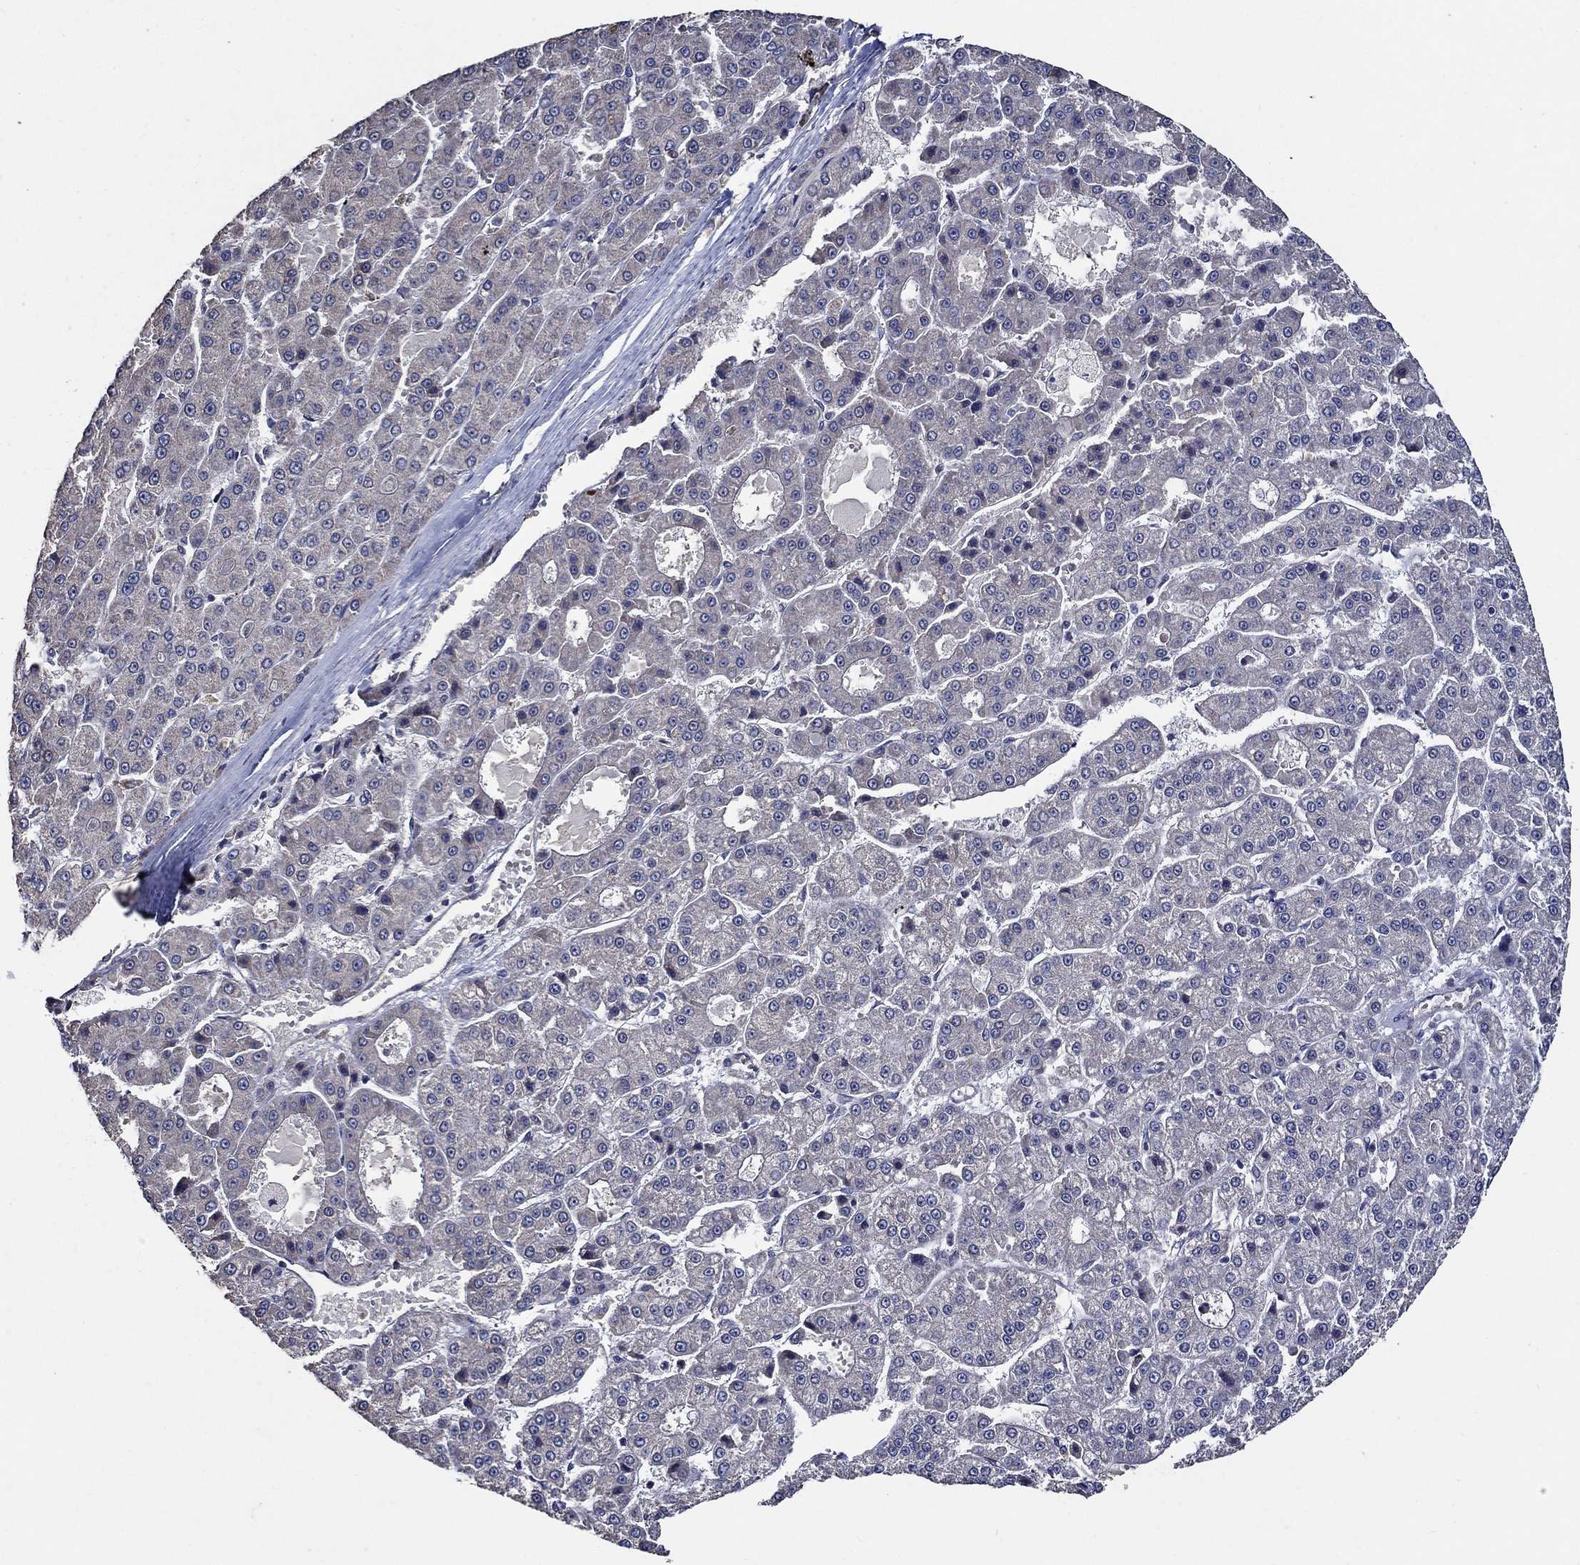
{"staining": {"intensity": "negative", "quantity": "none", "location": "none"}, "tissue": "liver cancer", "cell_type": "Tumor cells", "image_type": "cancer", "snomed": [{"axis": "morphology", "description": "Carcinoma, Hepatocellular, NOS"}, {"axis": "topography", "description": "Liver"}], "caption": "DAB (3,3'-diaminobenzidine) immunohistochemical staining of liver cancer reveals no significant staining in tumor cells.", "gene": "HAP1", "patient": {"sex": "male", "age": 70}}